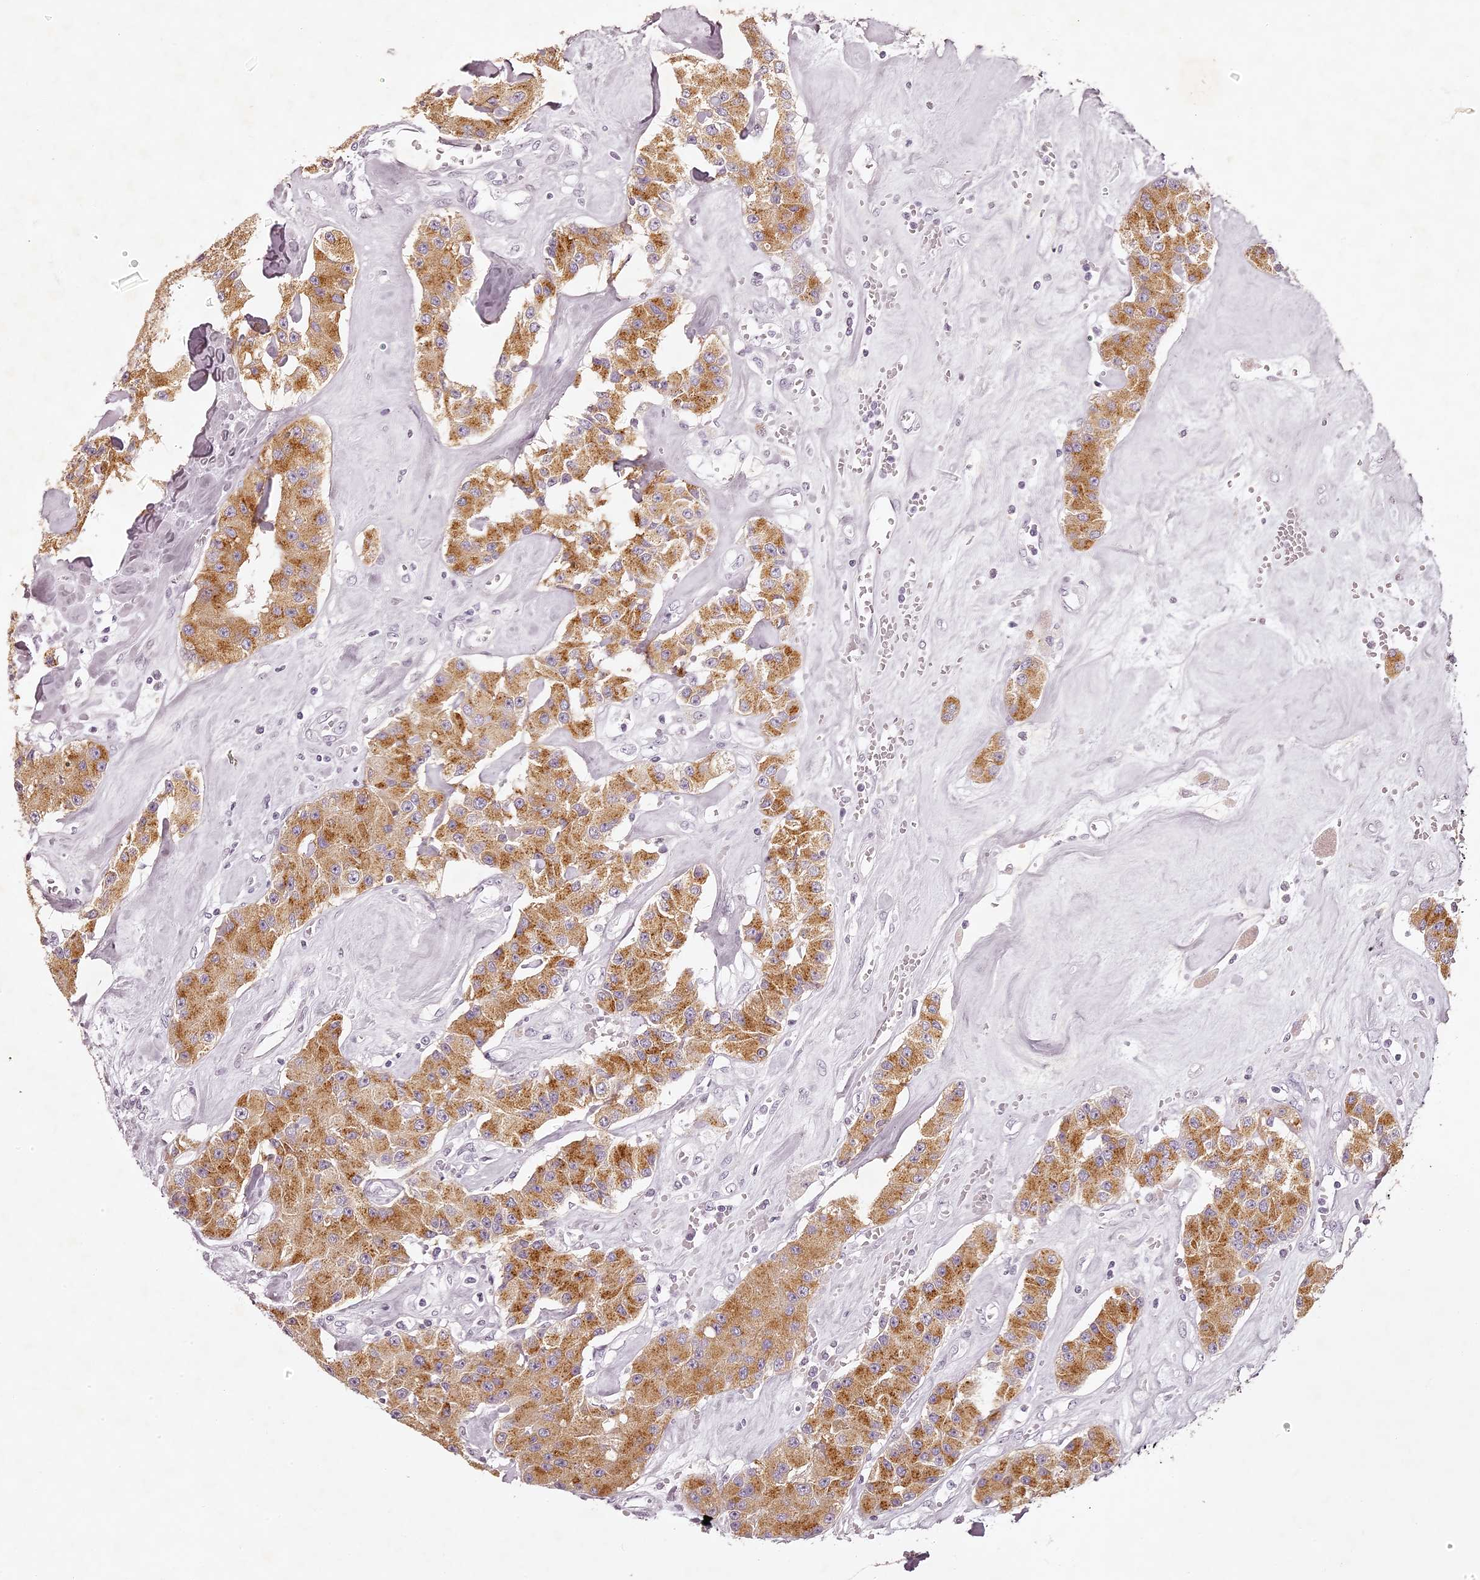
{"staining": {"intensity": "moderate", "quantity": ">75%", "location": "cytoplasmic/membranous"}, "tissue": "carcinoid", "cell_type": "Tumor cells", "image_type": "cancer", "snomed": [{"axis": "morphology", "description": "Carcinoid, malignant, NOS"}, {"axis": "topography", "description": "Pancreas"}], "caption": "Human carcinoid stained with a brown dye reveals moderate cytoplasmic/membranous positive staining in approximately >75% of tumor cells.", "gene": "ELAPOR1", "patient": {"sex": "male", "age": 41}}